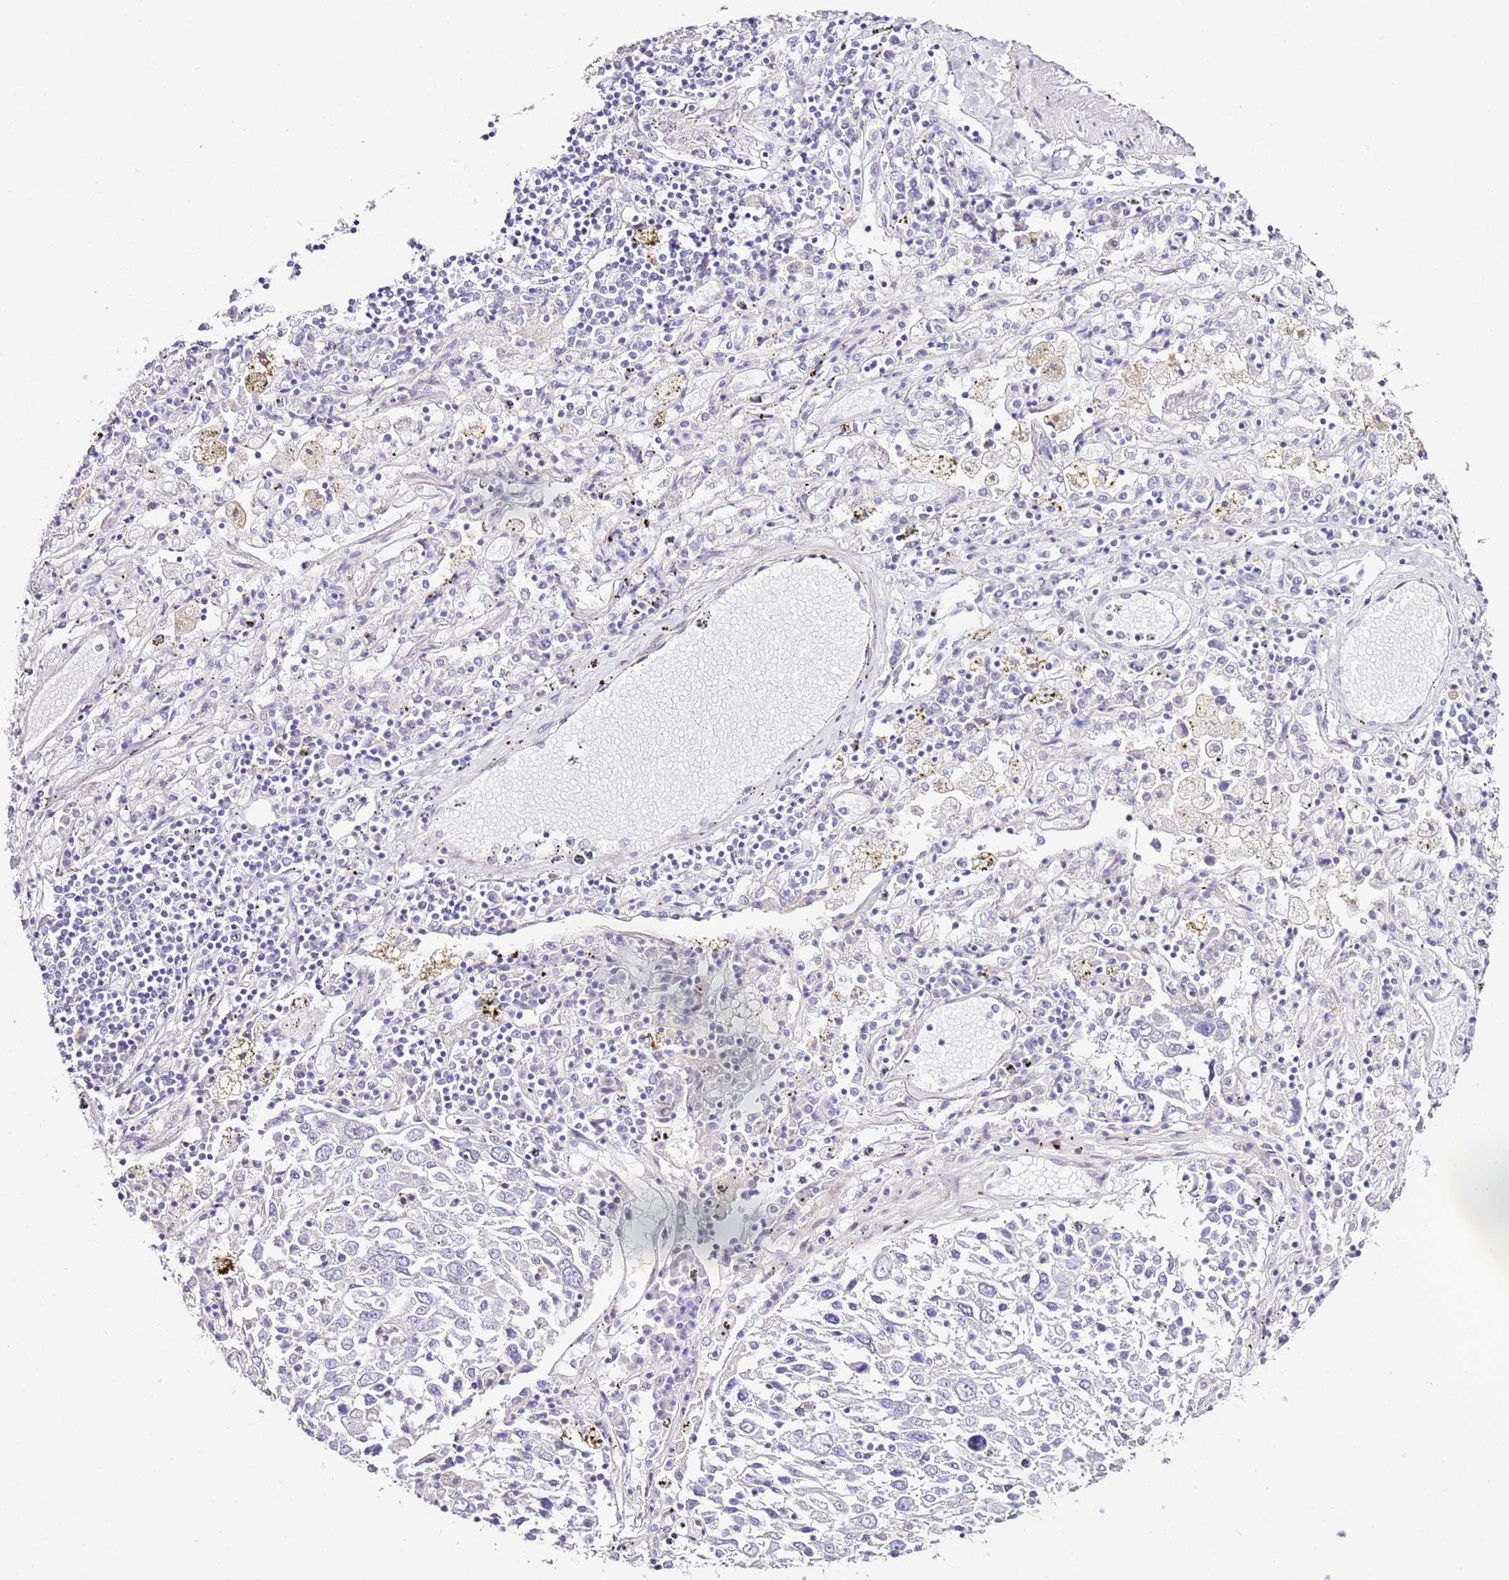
{"staining": {"intensity": "negative", "quantity": "none", "location": "none"}, "tissue": "lung cancer", "cell_type": "Tumor cells", "image_type": "cancer", "snomed": [{"axis": "morphology", "description": "Squamous cell carcinoma, NOS"}, {"axis": "topography", "description": "Lung"}], "caption": "This is an IHC photomicrograph of human squamous cell carcinoma (lung). There is no expression in tumor cells.", "gene": "HGD", "patient": {"sex": "male", "age": 65}}